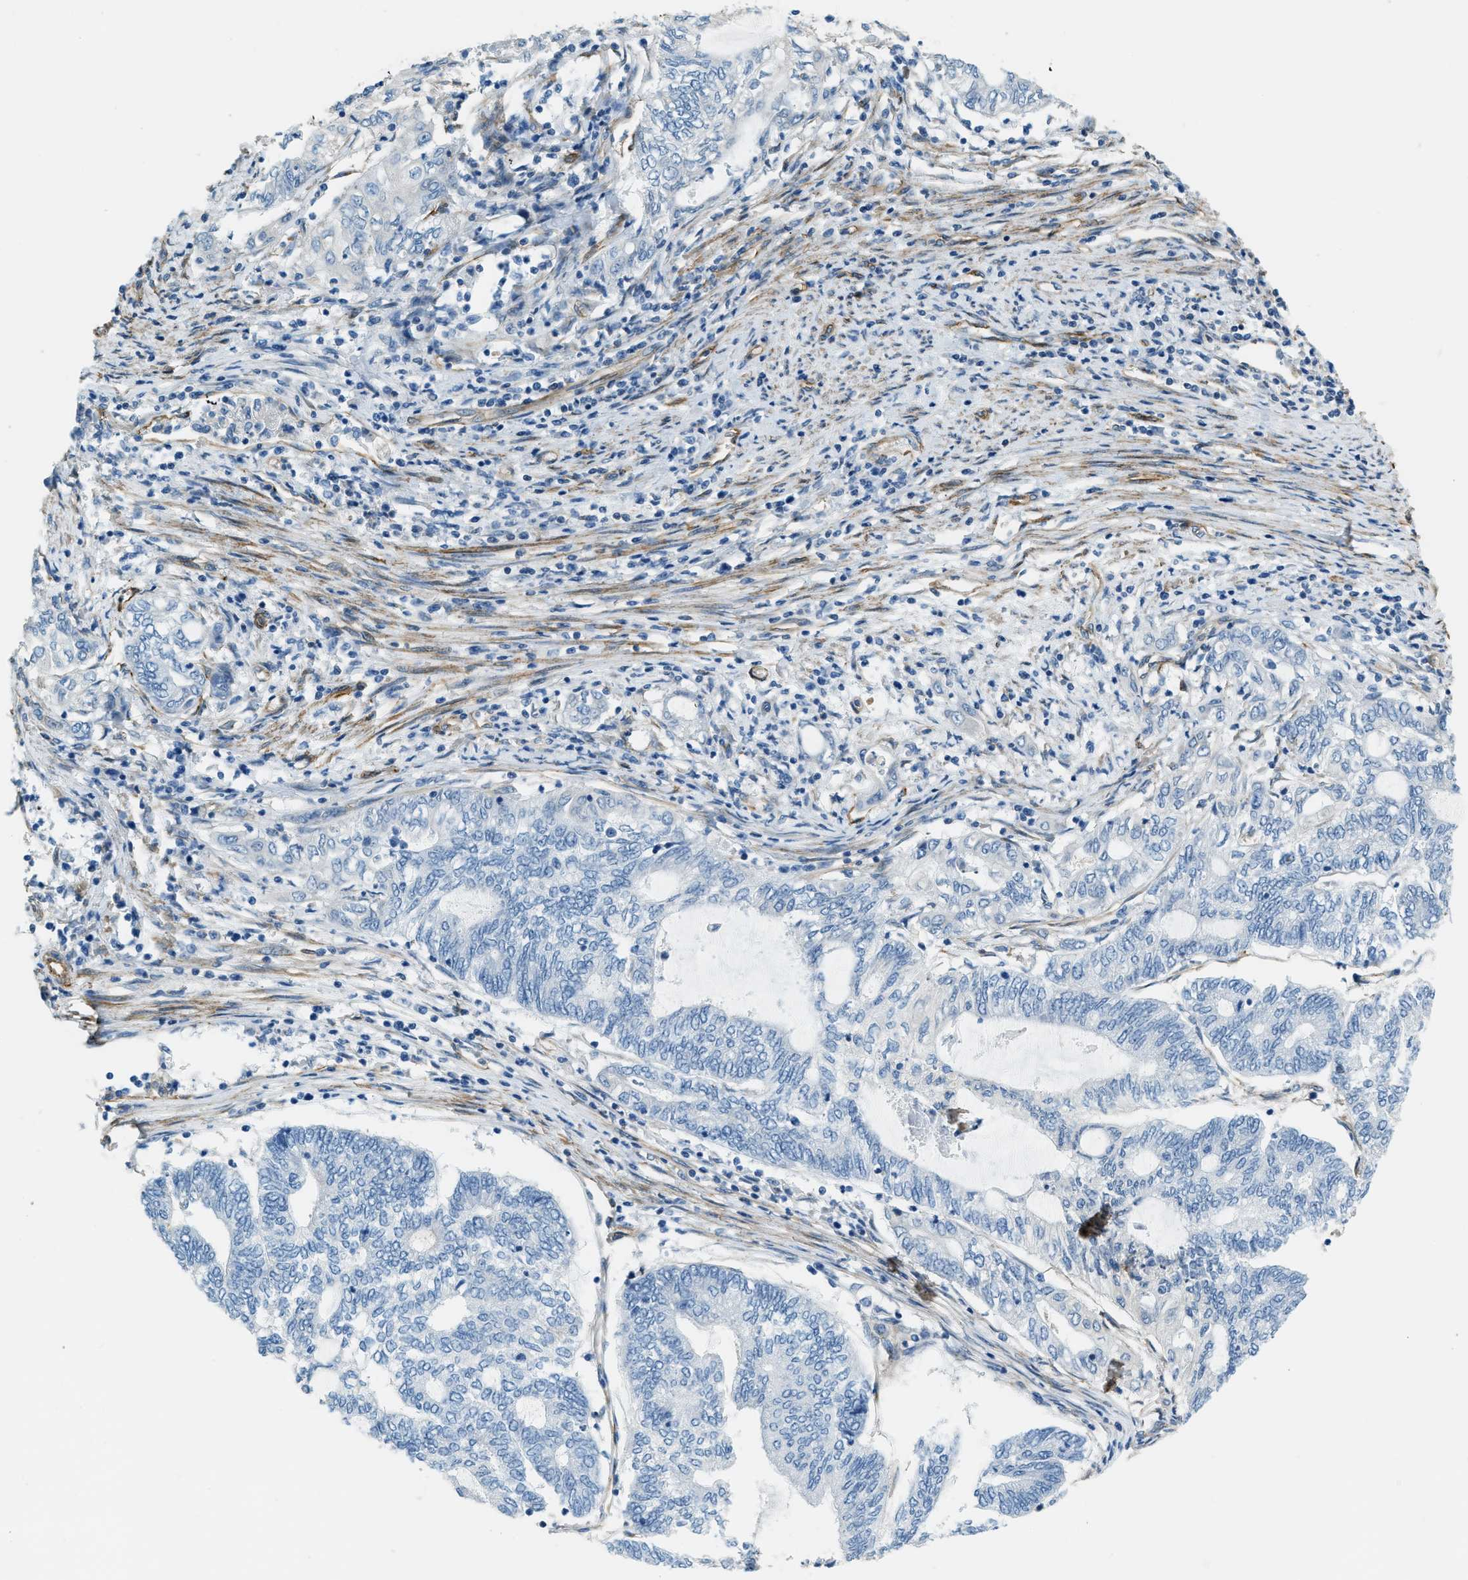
{"staining": {"intensity": "negative", "quantity": "none", "location": "none"}, "tissue": "endometrial cancer", "cell_type": "Tumor cells", "image_type": "cancer", "snomed": [{"axis": "morphology", "description": "Adenocarcinoma, NOS"}, {"axis": "topography", "description": "Uterus"}, {"axis": "topography", "description": "Endometrium"}], "caption": "The immunohistochemistry (IHC) histopathology image has no significant staining in tumor cells of endometrial cancer (adenocarcinoma) tissue. The staining is performed using DAB brown chromogen with nuclei counter-stained in using hematoxylin.", "gene": "TMEM43", "patient": {"sex": "female", "age": 70}}